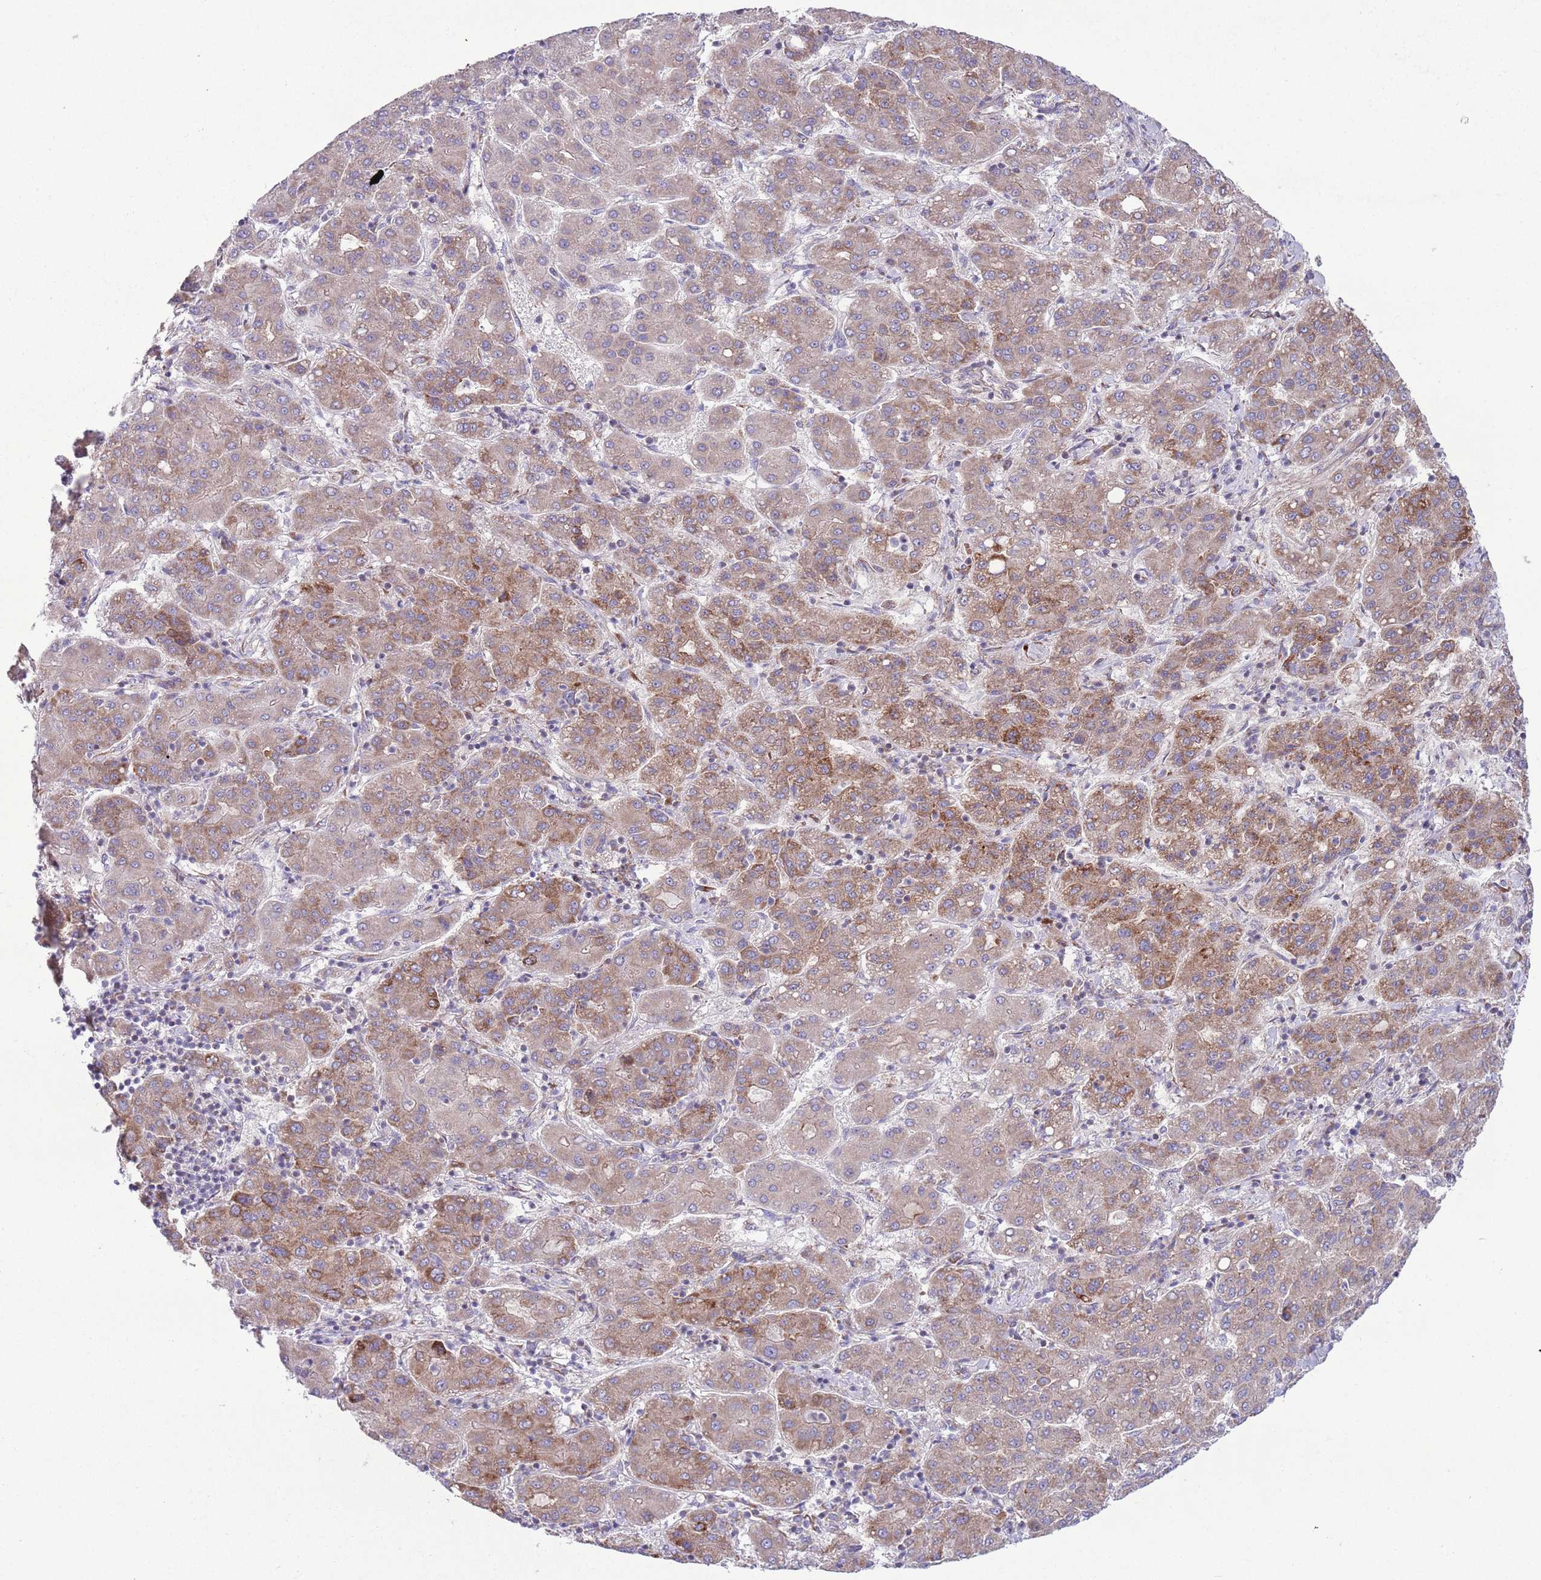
{"staining": {"intensity": "moderate", "quantity": "<25%", "location": "cytoplasmic/membranous"}, "tissue": "liver cancer", "cell_type": "Tumor cells", "image_type": "cancer", "snomed": [{"axis": "morphology", "description": "Carcinoma, Hepatocellular, NOS"}, {"axis": "topography", "description": "Liver"}], "caption": "IHC of human liver hepatocellular carcinoma displays low levels of moderate cytoplasmic/membranous staining in approximately <25% of tumor cells. The staining was performed using DAB to visualize the protein expression in brown, while the nuclei were stained in blue with hematoxylin (Magnification: 20x).", "gene": "TOMM5", "patient": {"sex": "male", "age": 65}}